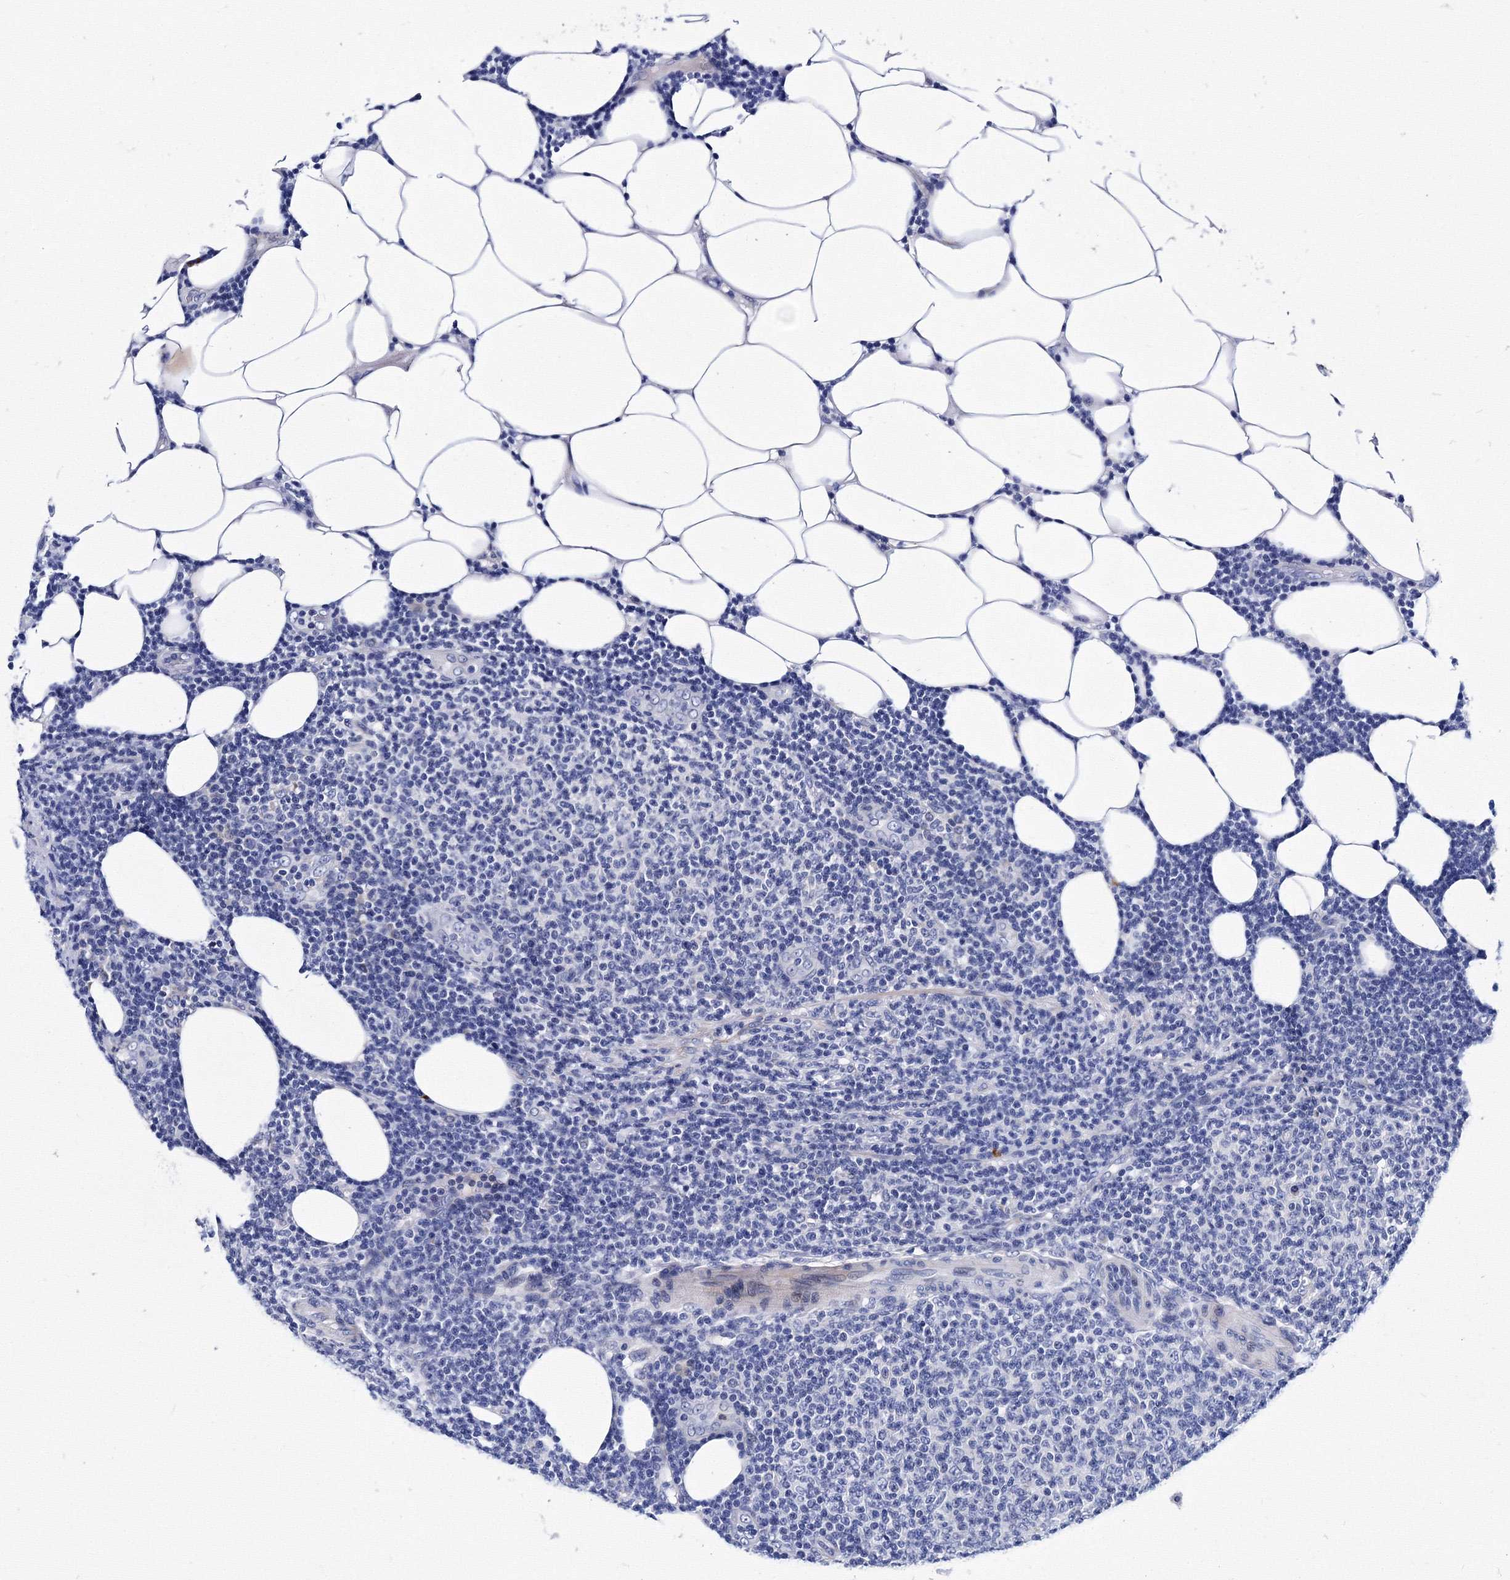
{"staining": {"intensity": "negative", "quantity": "none", "location": "none"}, "tissue": "lymphoma", "cell_type": "Tumor cells", "image_type": "cancer", "snomed": [{"axis": "morphology", "description": "Malignant lymphoma, non-Hodgkin's type, Low grade"}, {"axis": "topography", "description": "Lymph node"}], "caption": "DAB (3,3'-diaminobenzidine) immunohistochemical staining of low-grade malignant lymphoma, non-Hodgkin's type displays no significant positivity in tumor cells.", "gene": "TRPM2", "patient": {"sex": "male", "age": 66}}